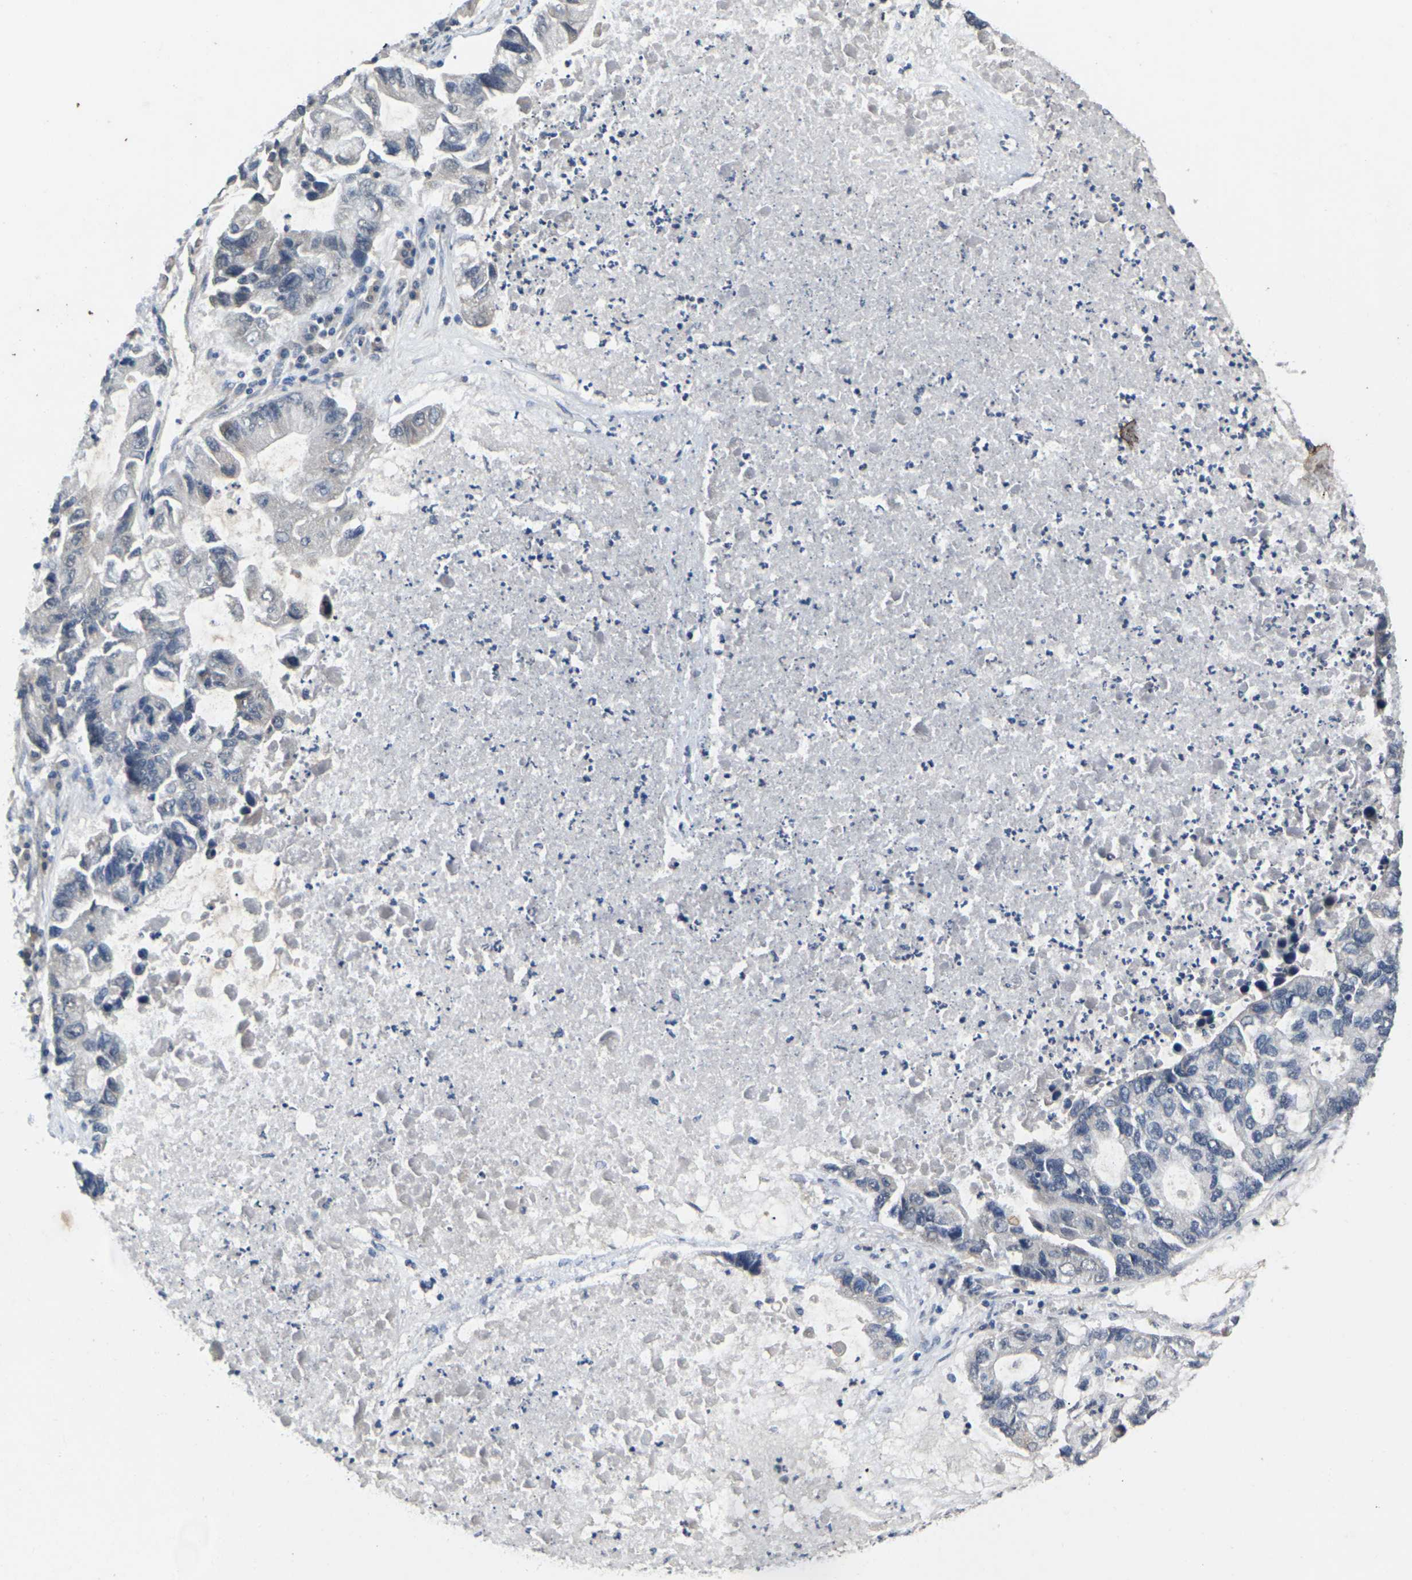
{"staining": {"intensity": "negative", "quantity": "none", "location": "none"}, "tissue": "lung cancer", "cell_type": "Tumor cells", "image_type": "cancer", "snomed": [{"axis": "morphology", "description": "Adenocarcinoma, NOS"}, {"axis": "topography", "description": "Lung"}], "caption": "Immunohistochemistry (IHC) image of neoplastic tissue: lung adenocarcinoma stained with DAB (3,3'-diaminobenzidine) demonstrates no significant protein expression in tumor cells.", "gene": "SLC2A2", "patient": {"sex": "female", "age": 51}}